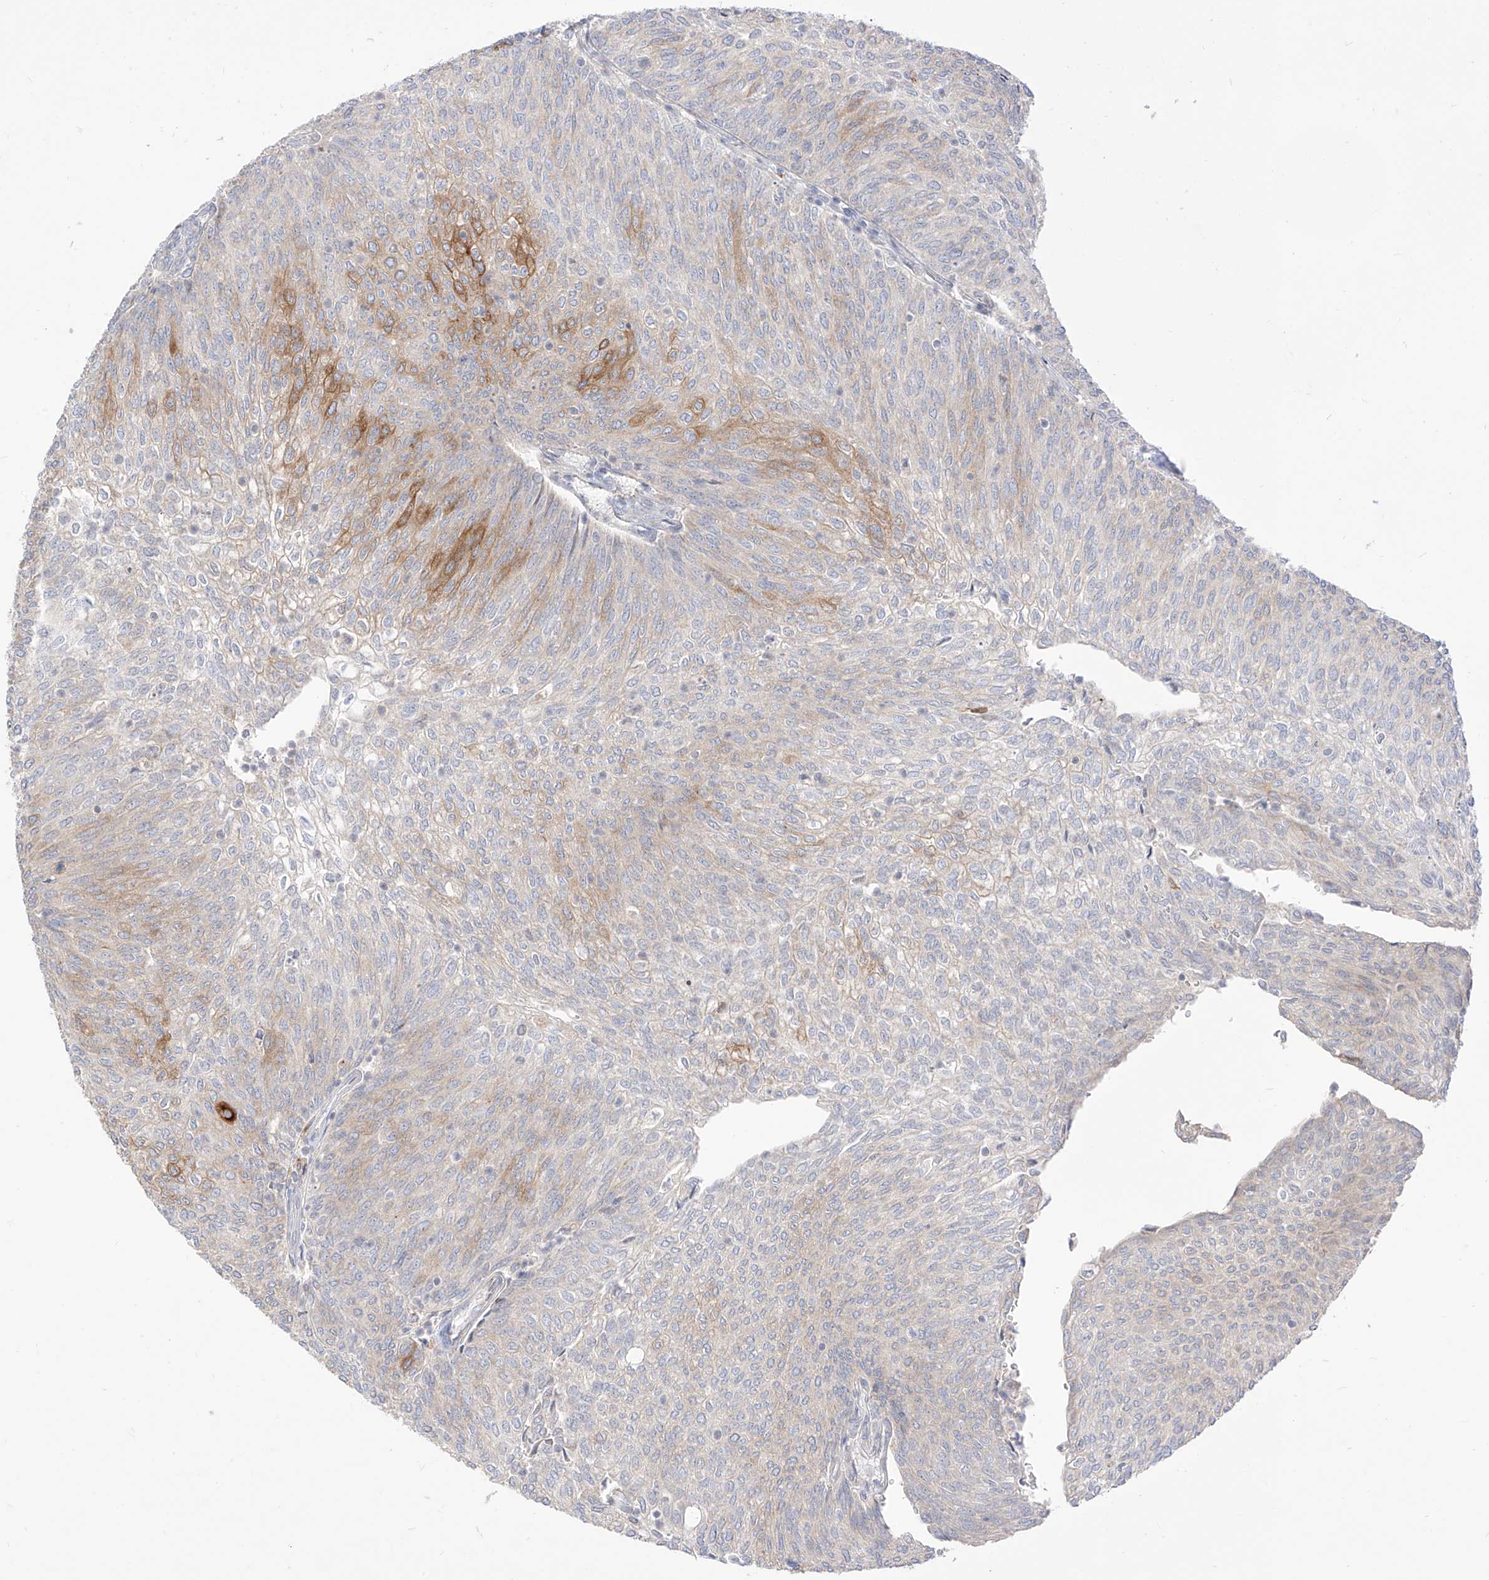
{"staining": {"intensity": "moderate", "quantity": "<25%", "location": "cytoplasmic/membranous"}, "tissue": "urothelial cancer", "cell_type": "Tumor cells", "image_type": "cancer", "snomed": [{"axis": "morphology", "description": "Urothelial carcinoma, Low grade"}, {"axis": "topography", "description": "Urinary bladder"}], "caption": "Tumor cells exhibit low levels of moderate cytoplasmic/membranous positivity in about <25% of cells in human urothelial carcinoma (low-grade).", "gene": "SYTL3", "patient": {"sex": "female", "age": 79}}